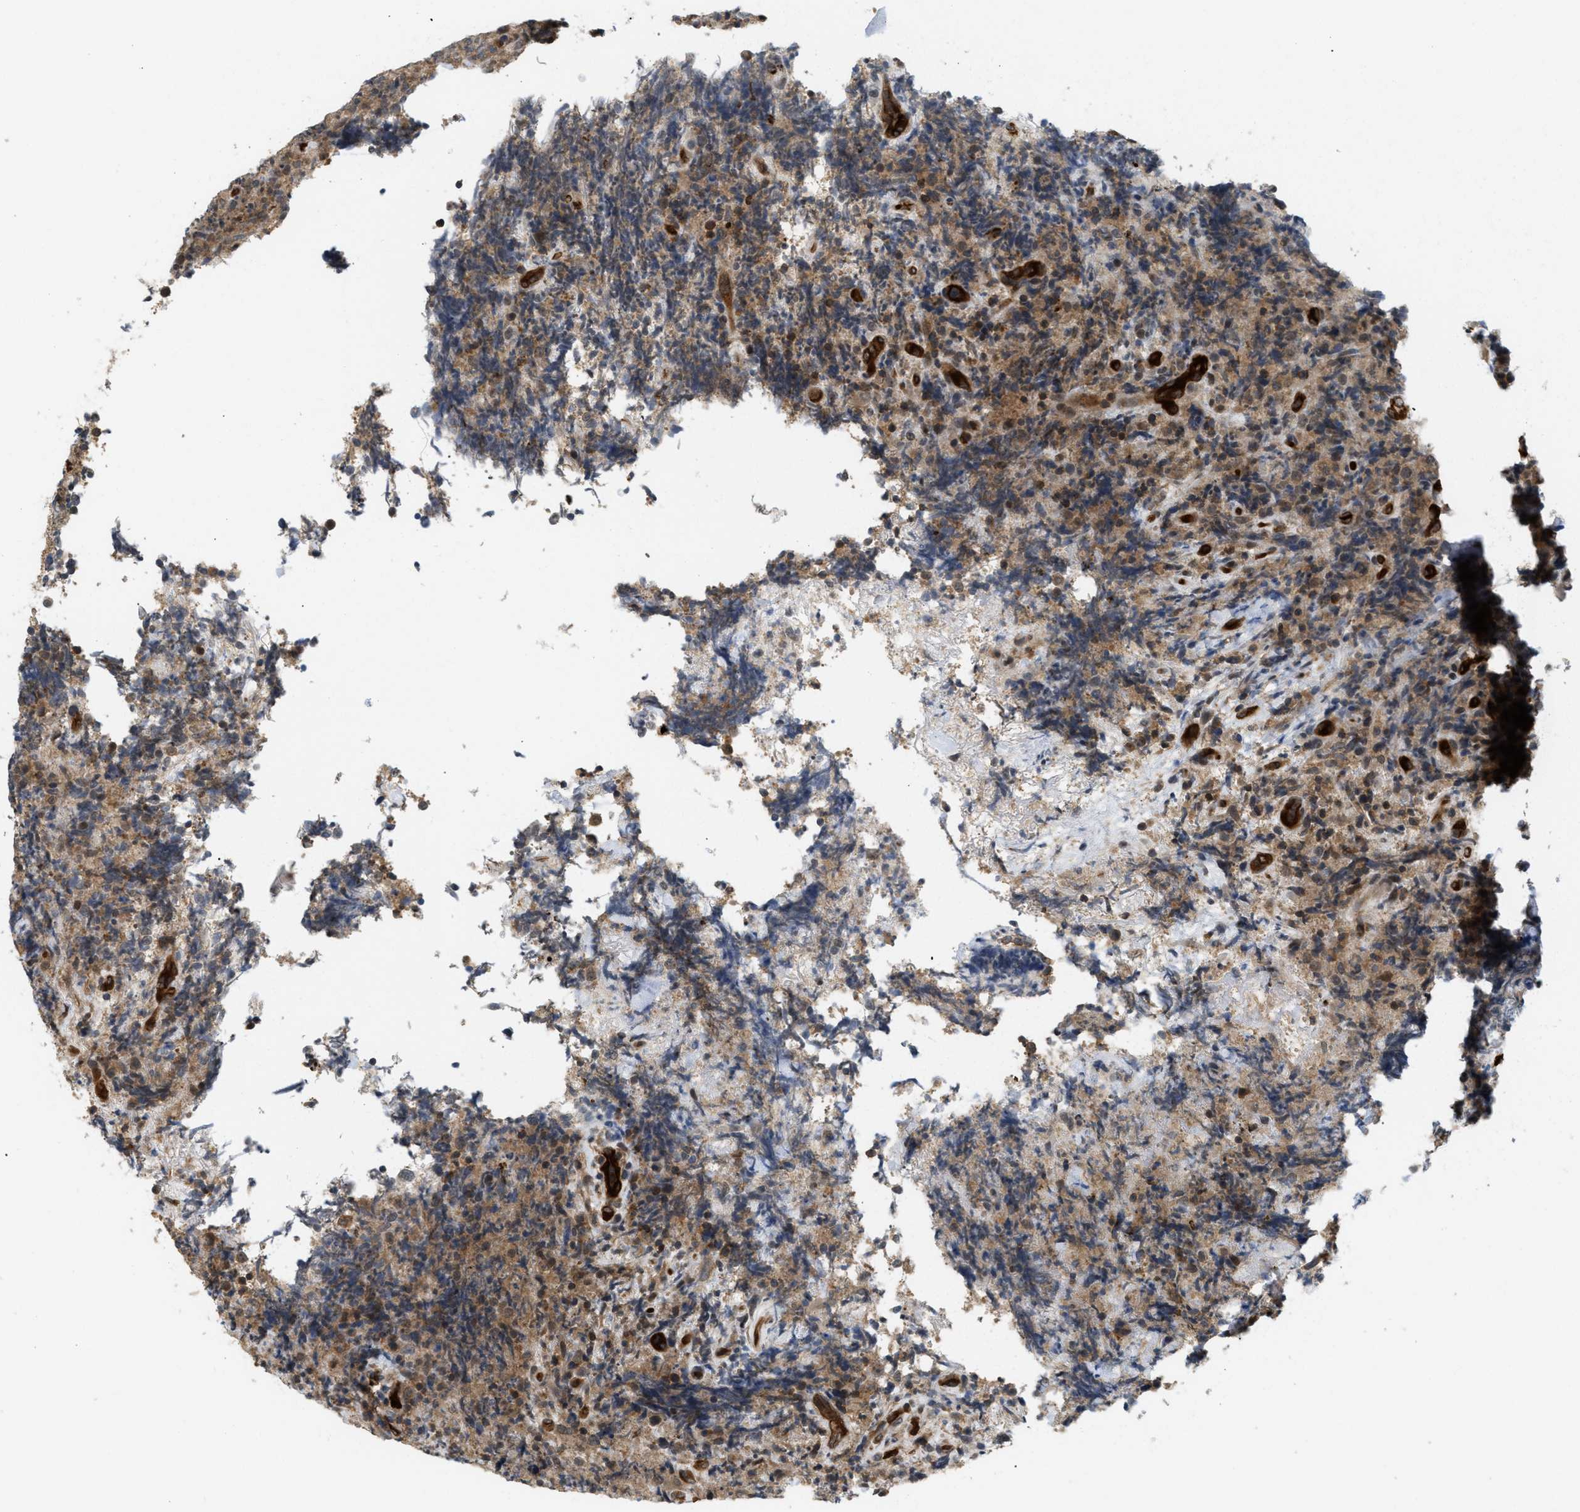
{"staining": {"intensity": "moderate", "quantity": ">75%", "location": "cytoplasmic/membranous"}, "tissue": "lymphoma", "cell_type": "Tumor cells", "image_type": "cancer", "snomed": [{"axis": "morphology", "description": "Malignant lymphoma, non-Hodgkin's type, High grade"}, {"axis": "topography", "description": "Tonsil"}], "caption": "A brown stain highlights moderate cytoplasmic/membranous expression of a protein in human malignant lymphoma, non-Hodgkin's type (high-grade) tumor cells.", "gene": "PALMD", "patient": {"sex": "female", "age": 36}}